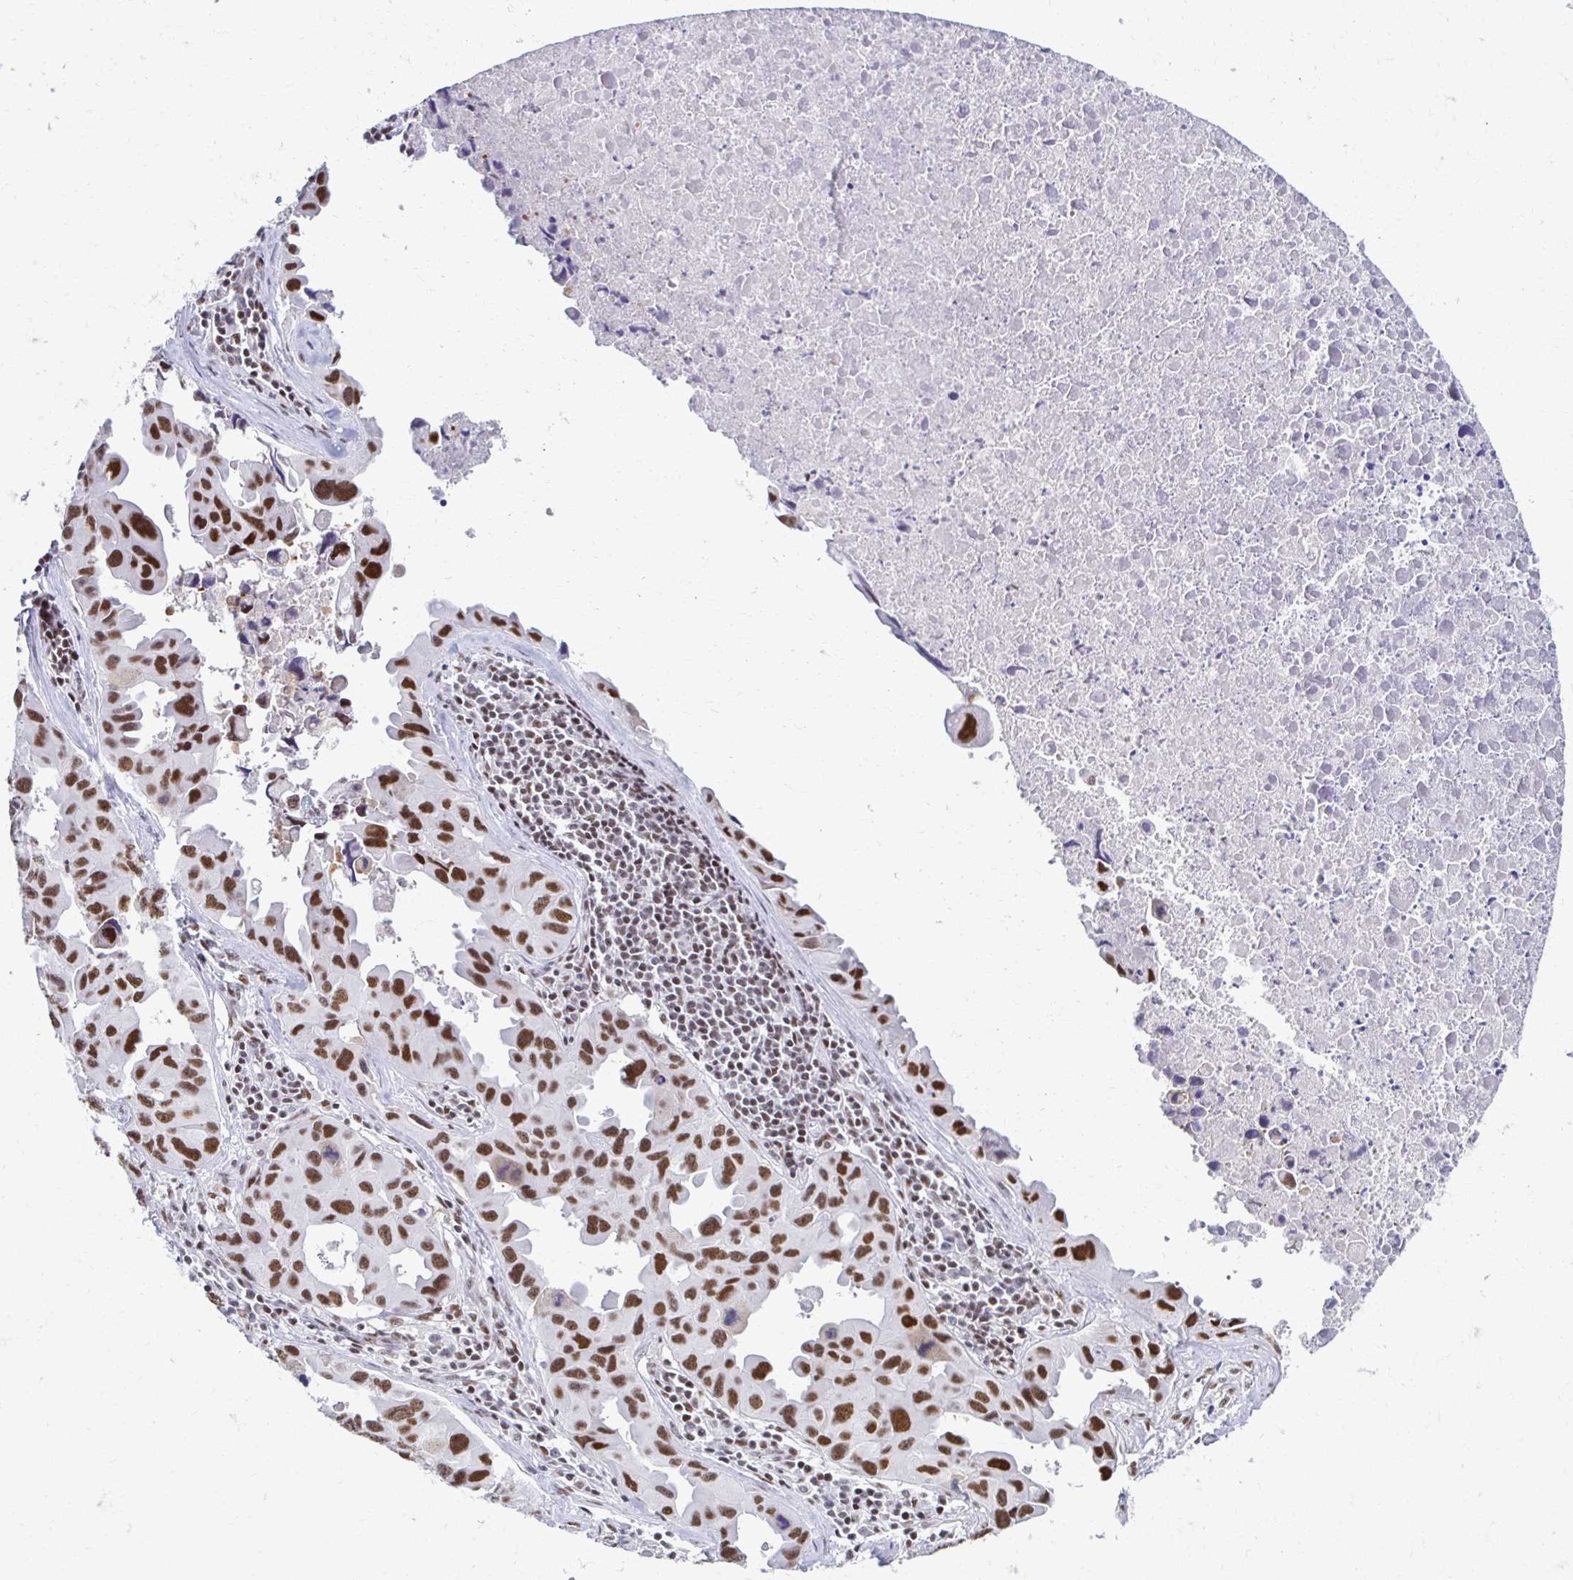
{"staining": {"intensity": "moderate", "quantity": ">75%", "location": "nuclear"}, "tissue": "lung cancer", "cell_type": "Tumor cells", "image_type": "cancer", "snomed": [{"axis": "morphology", "description": "Adenocarcinoma, NOS"}, {"axis": "topography", "description": "Lymph node"}, {"axis": "topography", "description": "Lung"}], "caption": "DAB (3,3'-diaminobenzidine) immunohistochemical staining of human lung cancer (adenocarcinoma) exhibits moderate nuclear protein staining in about >75% of tumor cells. (DAB (3,3'-diaminobenzidine) IHC with brightfield microscopy, high magnification).", "gene": "IRF7", "patient": {"sex": "male", "age": 64}}